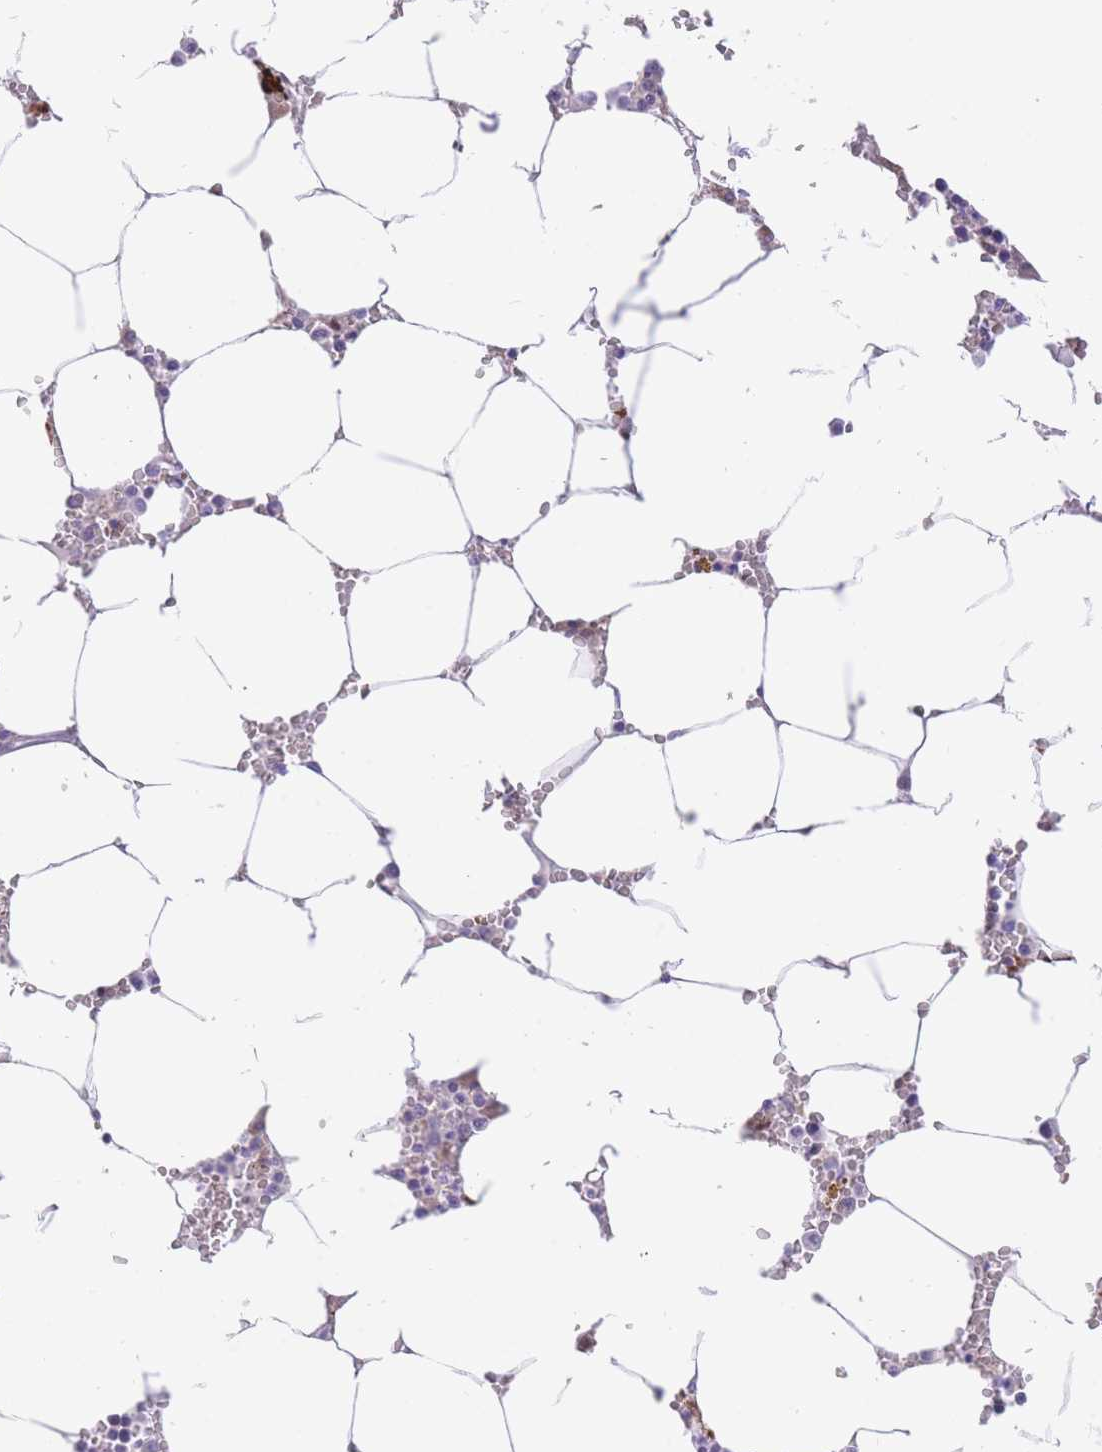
{"staining": {"intensity": "negative", "quantity": "none", "location": "none"}, "tissue": "bone marrow", "cell_type": "Hematopoietic cells", "image_type": "normal", "snomed": [{"axis": "morphology", "description": "Normal tissue, NOS"}, {"axis": "topography", "description": "Bone marrow"}], "caption": "Immunohistochemical staining of unremarkable human bone marrow shows no significant expression in hematopoietic cells.", "gene": "QTRT1", "patient": {"sex": "male", "age": 70}}